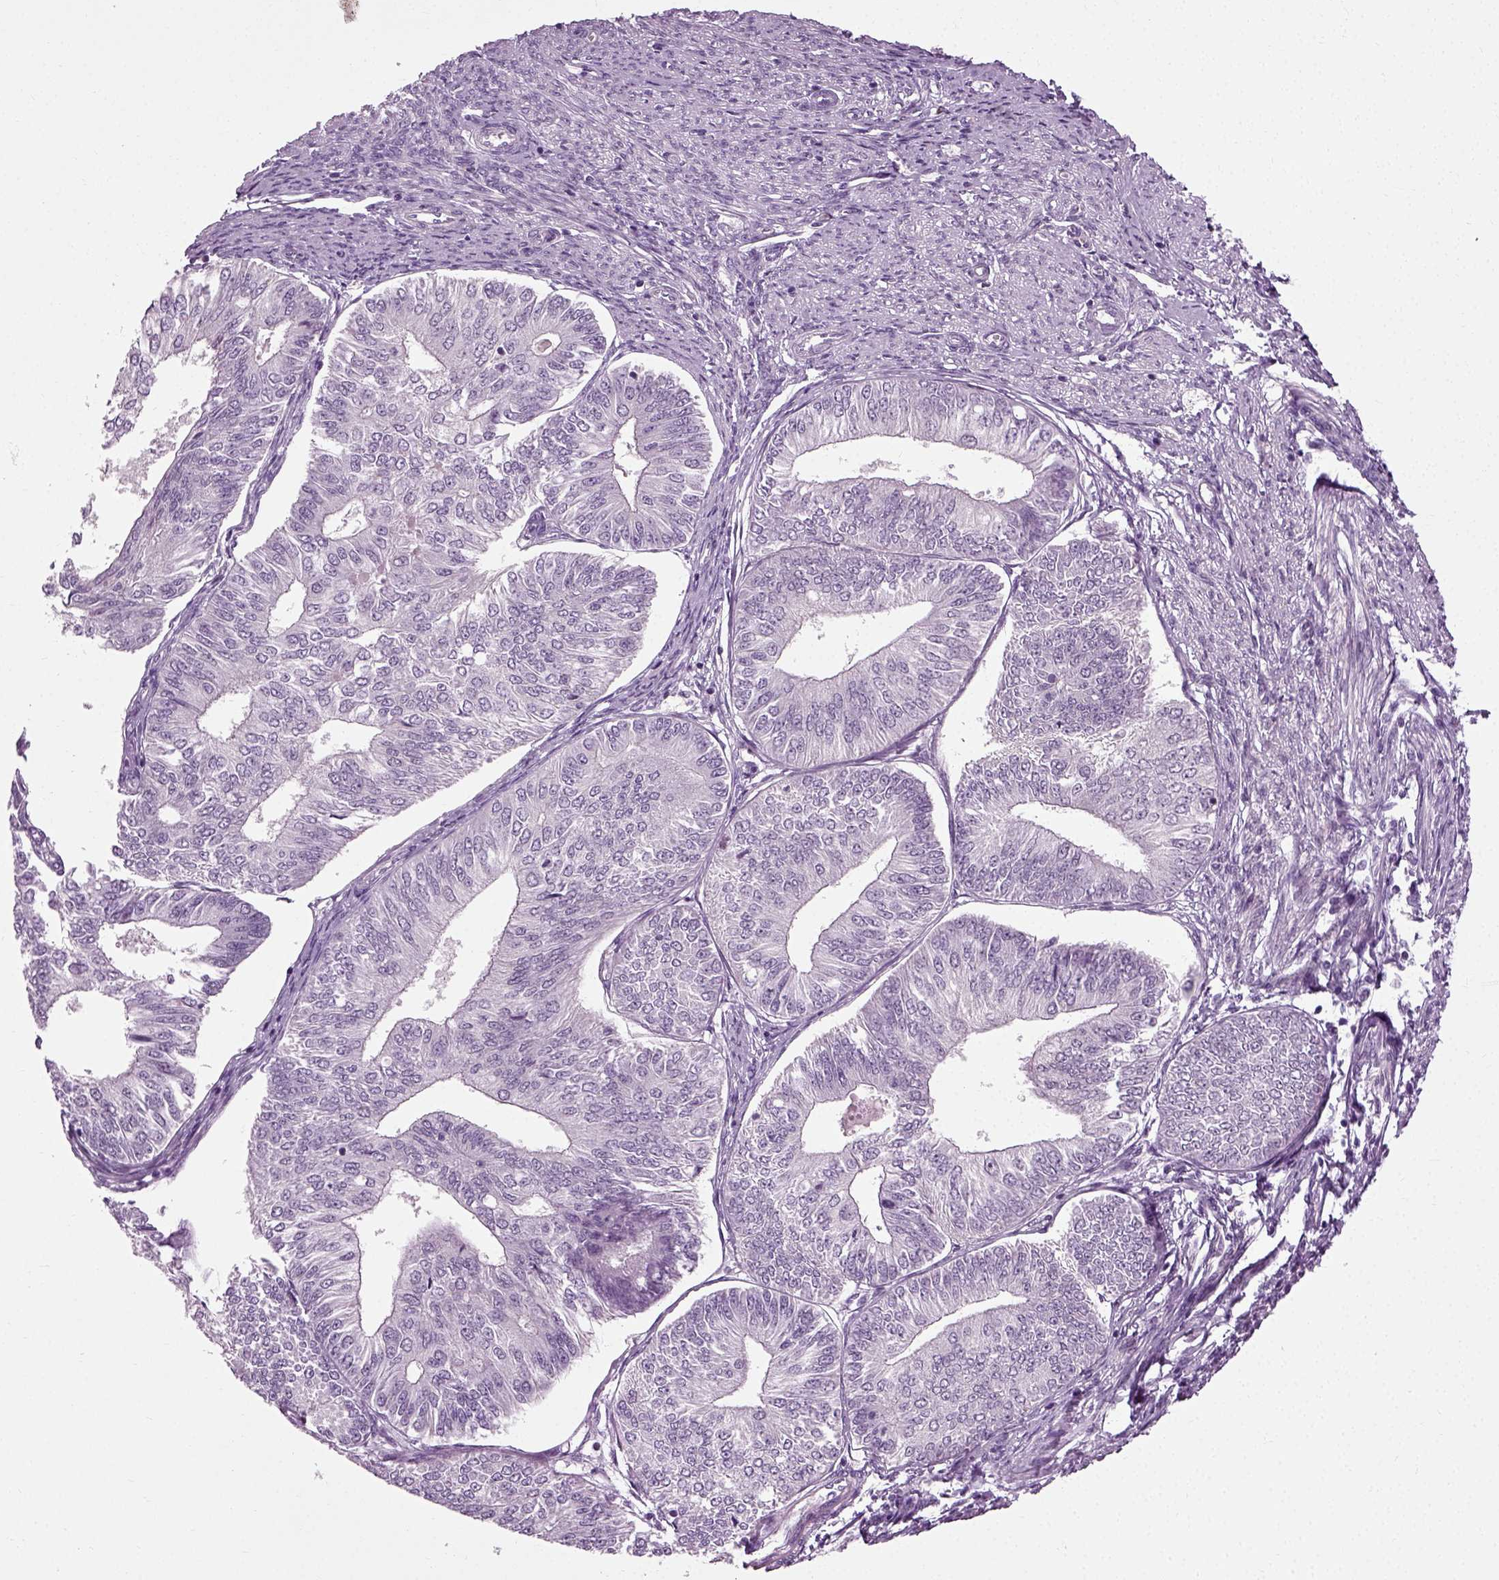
{"staining": {"intensity": "negative", "quantity": "none", "location": "none"}, "tissue": "endometrial cancer", "cell_type": "Tumor cells", "image_type": "cancer", "snomed": [{"axis": "morphology", "description": "Adenocarcinoma, NOS"}, {"axis": "topography", "description": "Endometrium"}], "caption": "Immunohistochemical staining of adenocarcinoma (endometrial) displays no significant expression in tumor cells. (Brightfield microscopy of DAB (3,3'-diaminobenzidine) immunohistochemistry at high magnification).", "gene": "SCG5", "patient": {"sex": "female", "age": 58}}